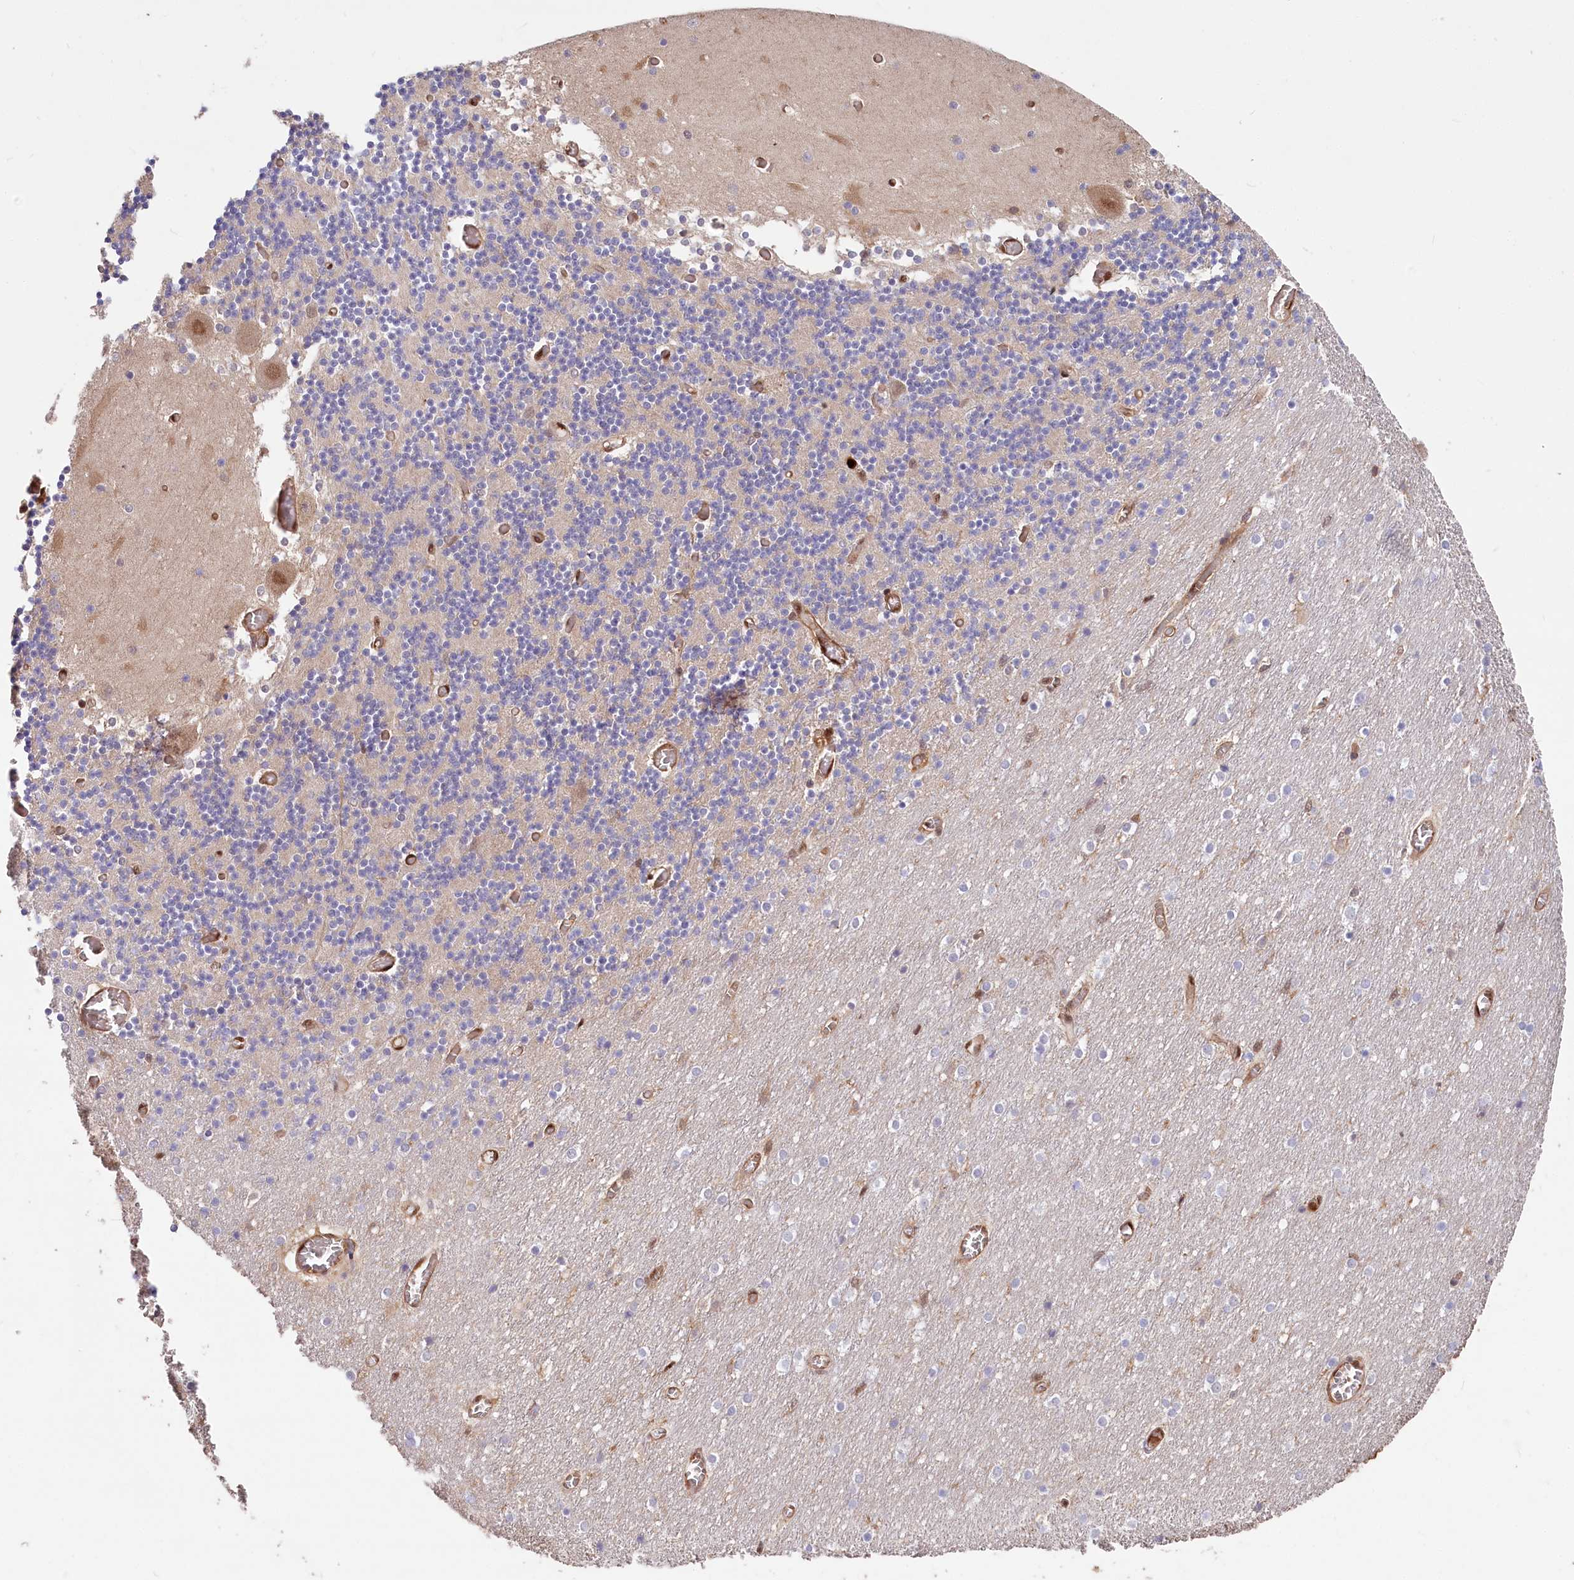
{"staining": {"intensity": "negative", "quantity": "none", "location": "none"}, "tissue": "cerebellum", "cell_type": "Cells in granular layer", "image_type": "normal", "snomed": [{"axis": "morphology", "description": "Normal tissue, NOS"}, {"axis": "topography", "description": "Cerebellum"}], "caption": "Immunohistochemical staining of benign cerebellum displays no significant positivity in cells in granular layer. (DAB (3,3'-diaminobenzidine) immunohistochemistry (IHC), high magnification).", "gene": "LSG1", "patient": {"sex": "female", "age": 28}}